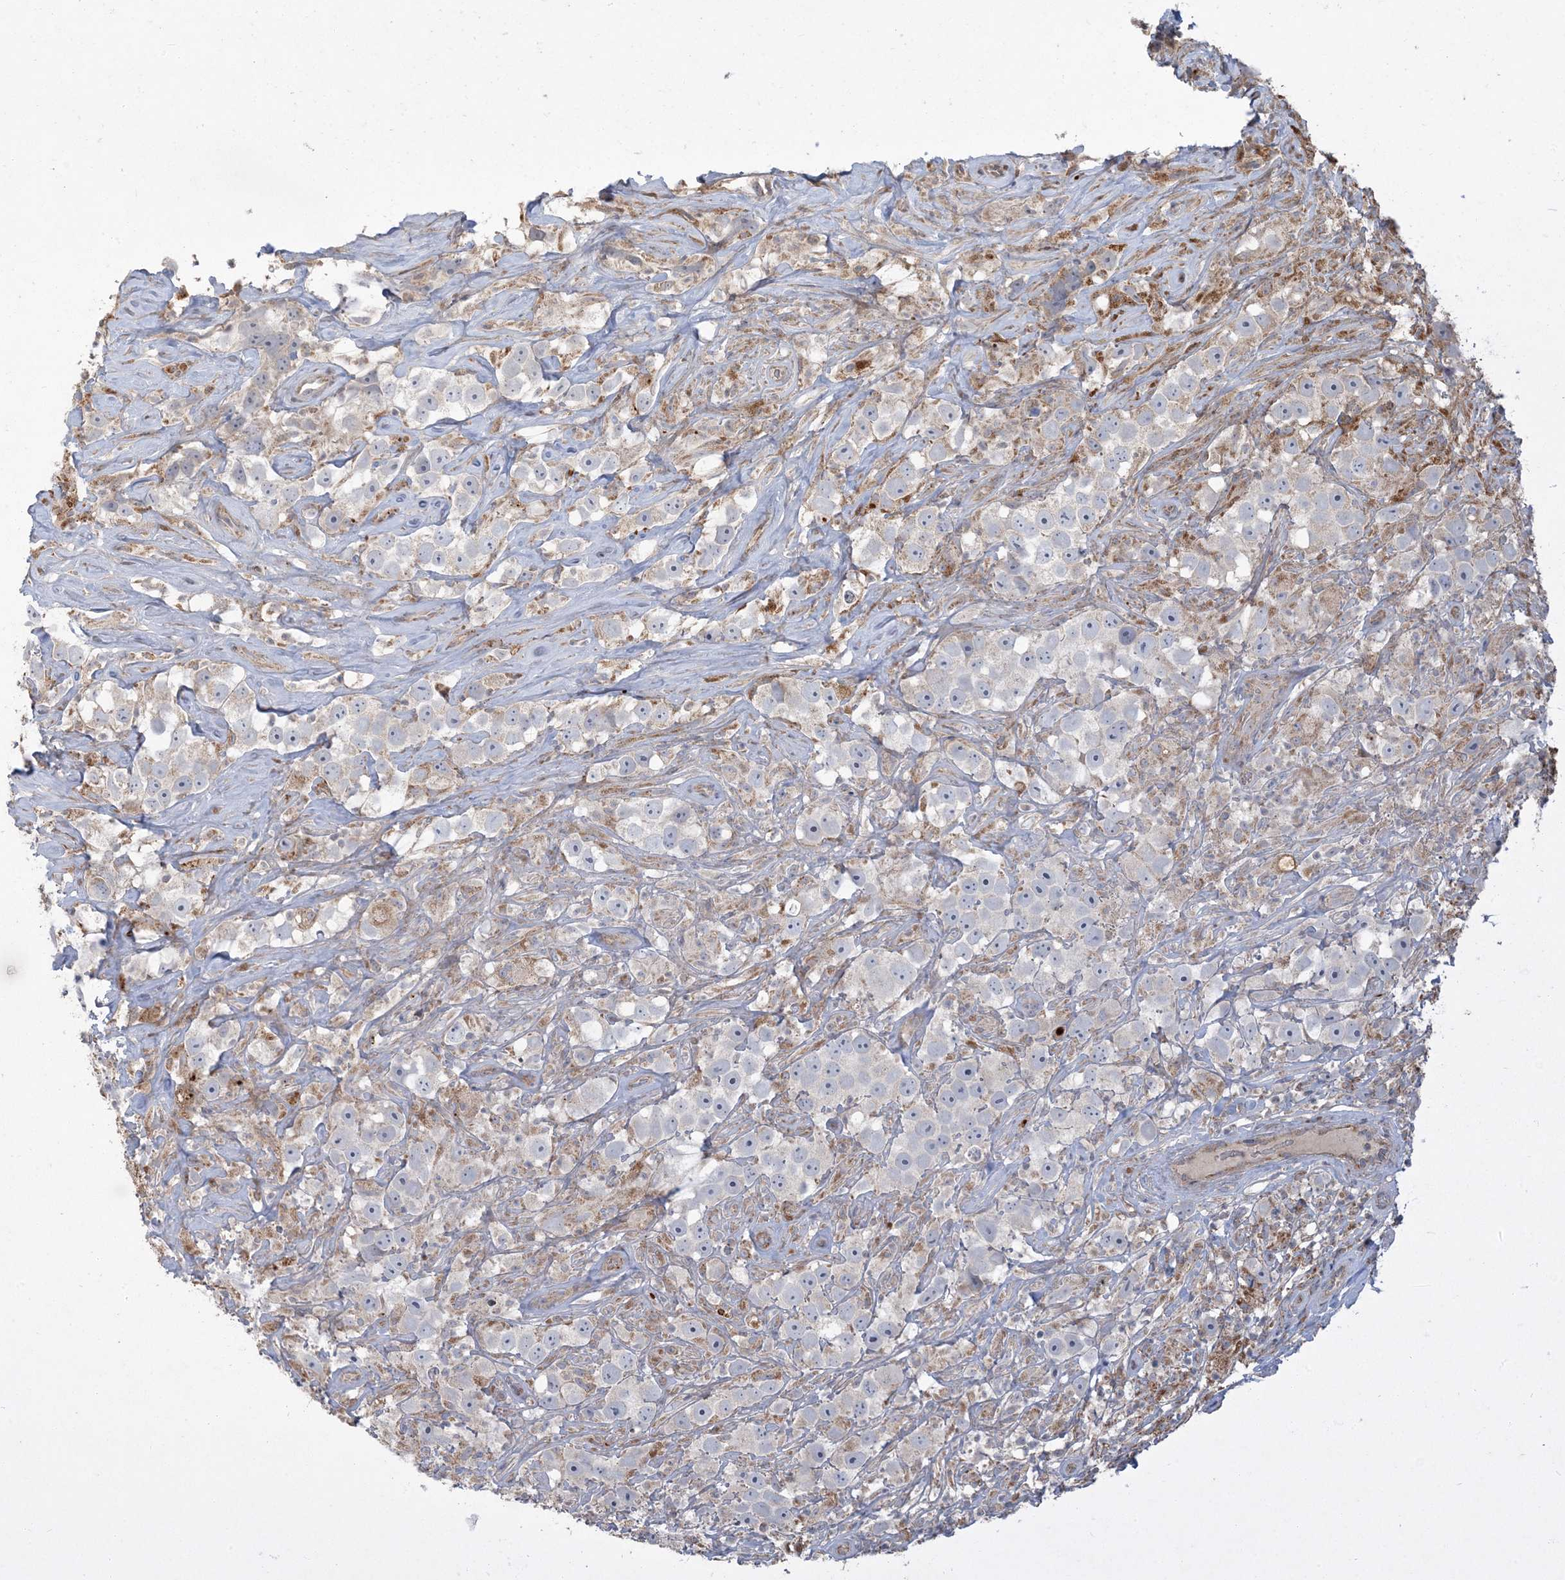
{"staining": {"intensity": "negative", "quantity": "none", "location": "none"}, "tissue": "testis cancer", "cell_type": "Tumor cells", "image_type": "cancer", "snomed": [{"axis": "morphology", "description": "Seminoma, NOS"}, {"axis": "topography", "description": "Testis"}], "caption": "This photomicrograph is of testis seminoma stained with immunohistochemistry to label a protein in brown with the nuclei are counter-stained blue. There is no positivity in tumor cells.", "gene": "LTN1", "patient": {"sex": "male", "age": 49}}